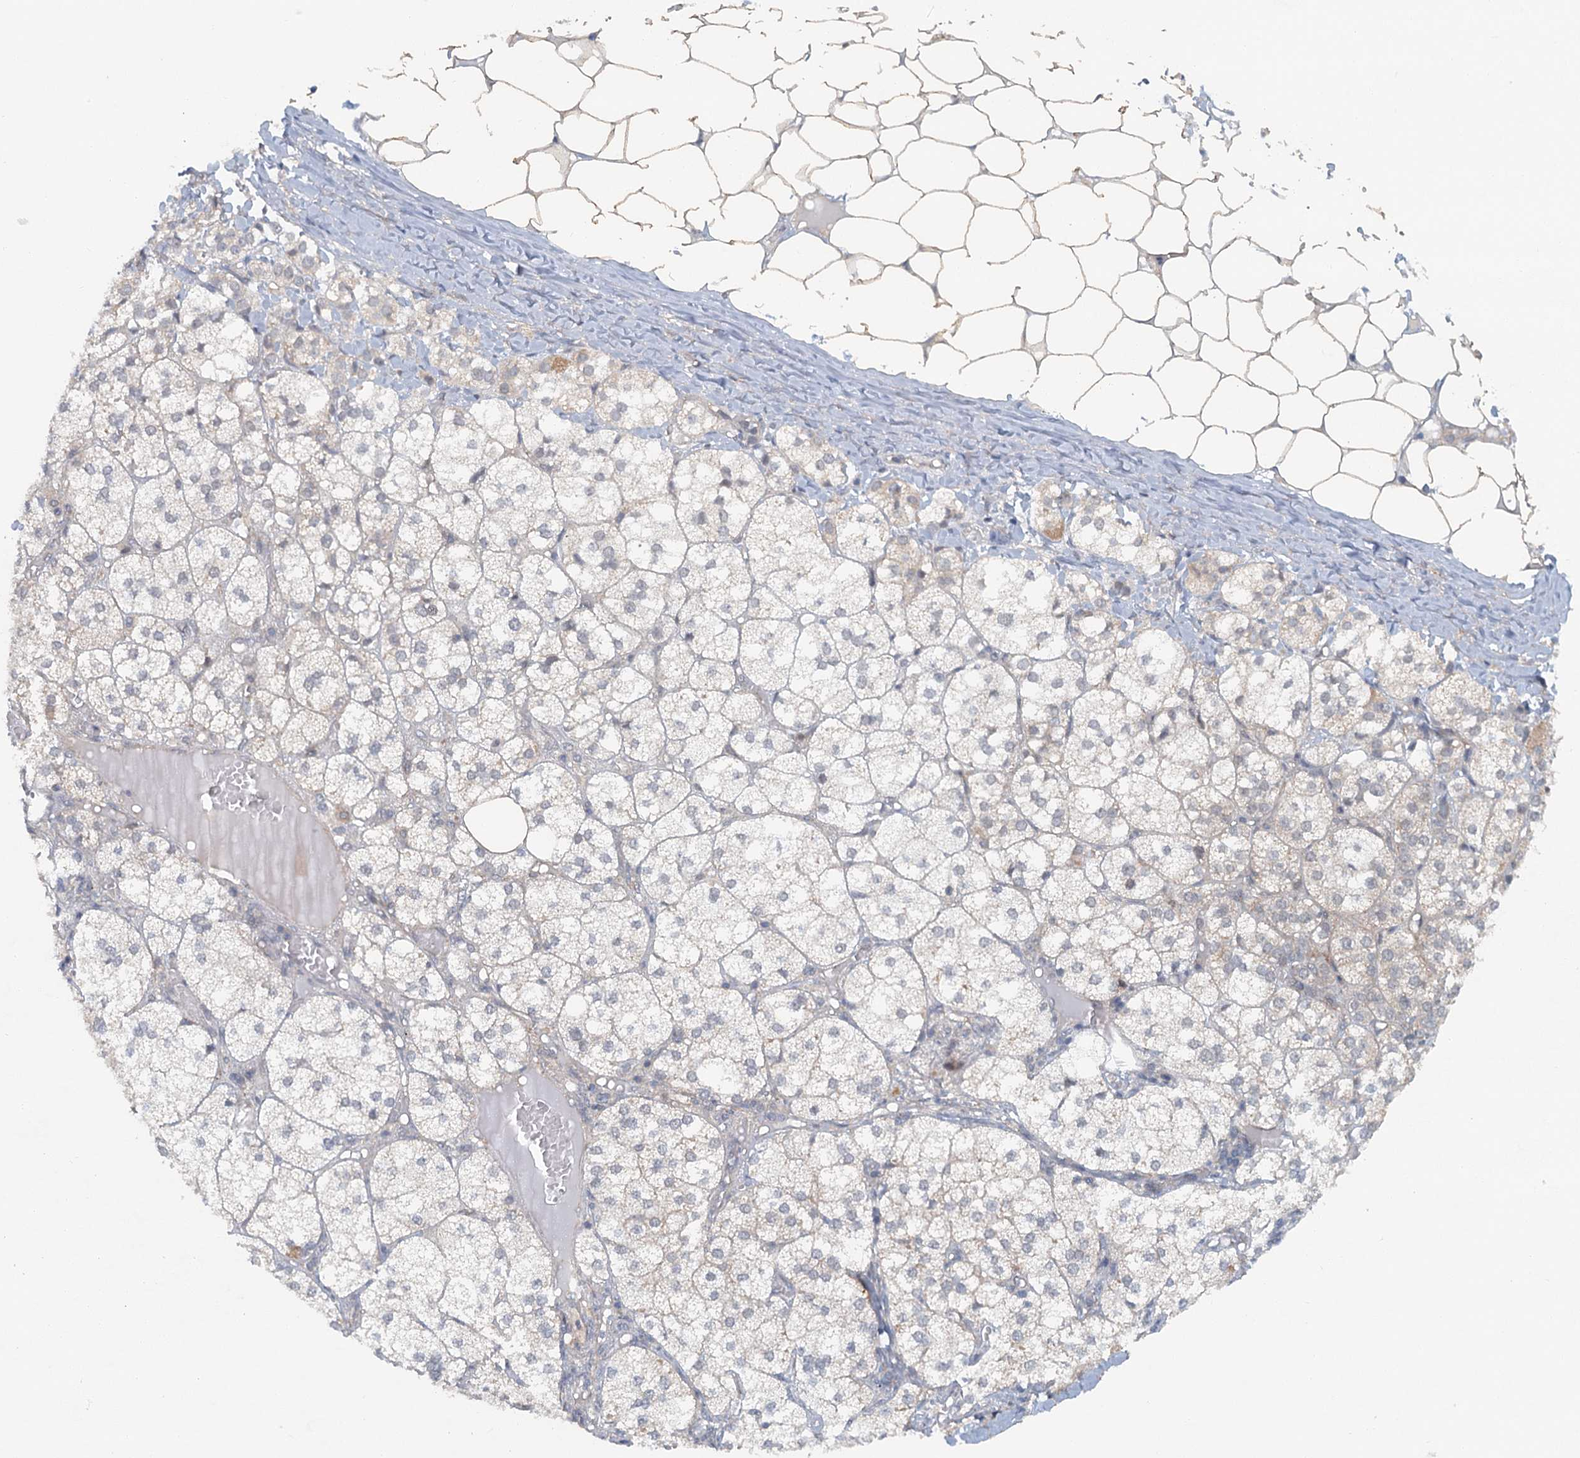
{"staining": {"intensity": "moderate", "quantity": "25%-75%", "location": "cytoplasmic/membranous"}, "tissue": "adrenal gland", "cell_type": "Glandular cells", "image_type": "normal", "snomed": [{"axis": "morphology", "description": "Normal tissue, NOS"}, {"axis": "topography", "description": "Adrenal gland"}], "caption": "Human adrenal gland stained for a protein (brown) demonstrates moderate cytoplasmic/membranous positive positivity in approximately 25%-75% of glandular cells.", "gene": "TAS2R42", "patient": {"sex": "female", "age": 61}}